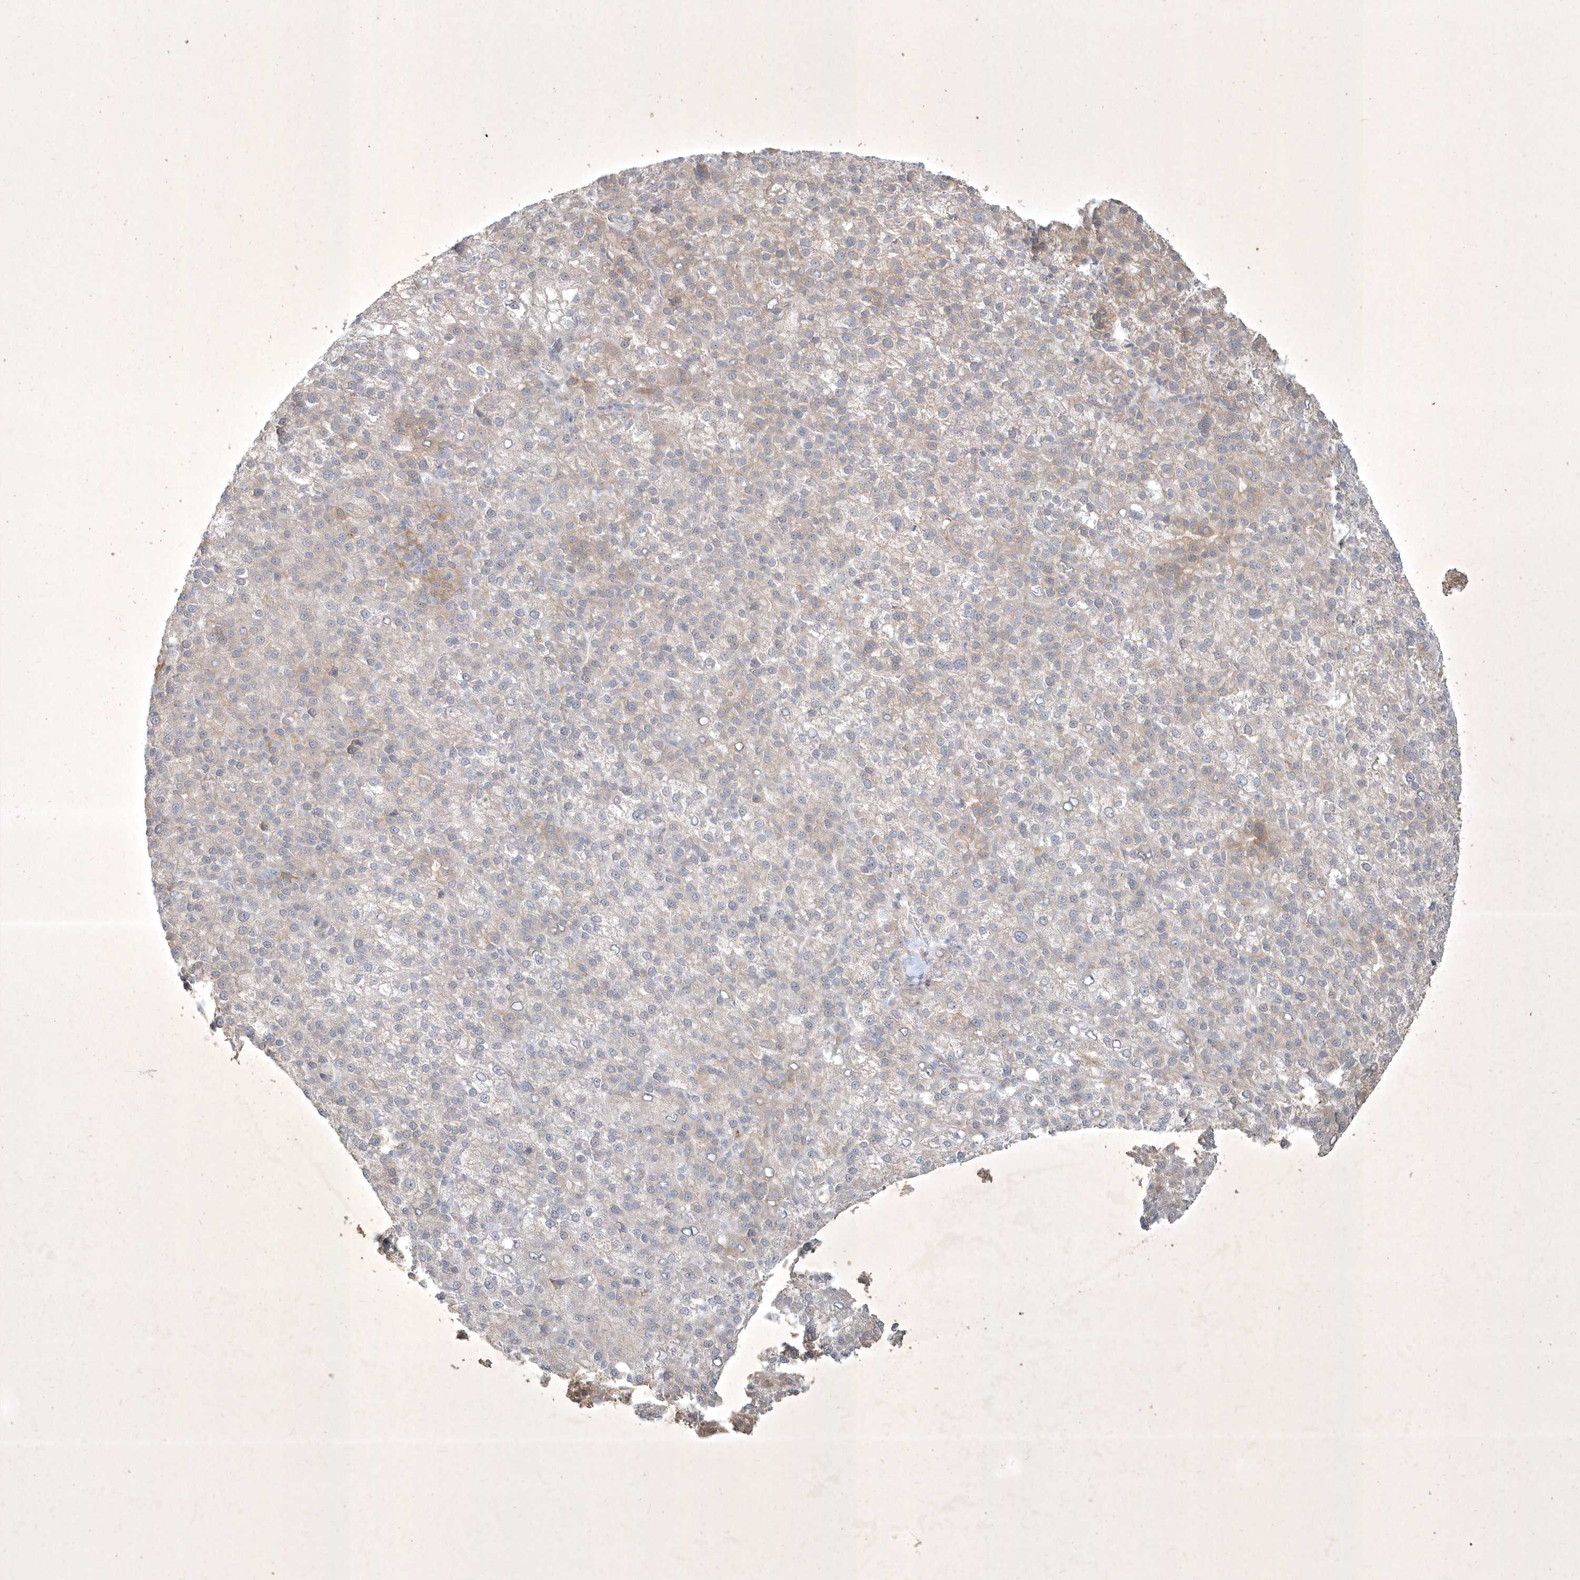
{"staining": {"intensity": "negative", "quantity": "none", "location": "none"}, "tissue": "liver cancer", "cell_type": "Tumor cells", "image_type": "cancer", "snomed": [{"axis": "morphology", "description": "Carcinoma, Hepatocellular, NOS"}, {"axis": "topography", "description": "Liver"}], "caption": "This is an immunohistochemistry (IHC) photomicrograph of human hepatocellular carcinoma (liver). There is no staining in tumor cells.", "gene": "BOD1", "patient": {"sex": "female", "age": 58}}